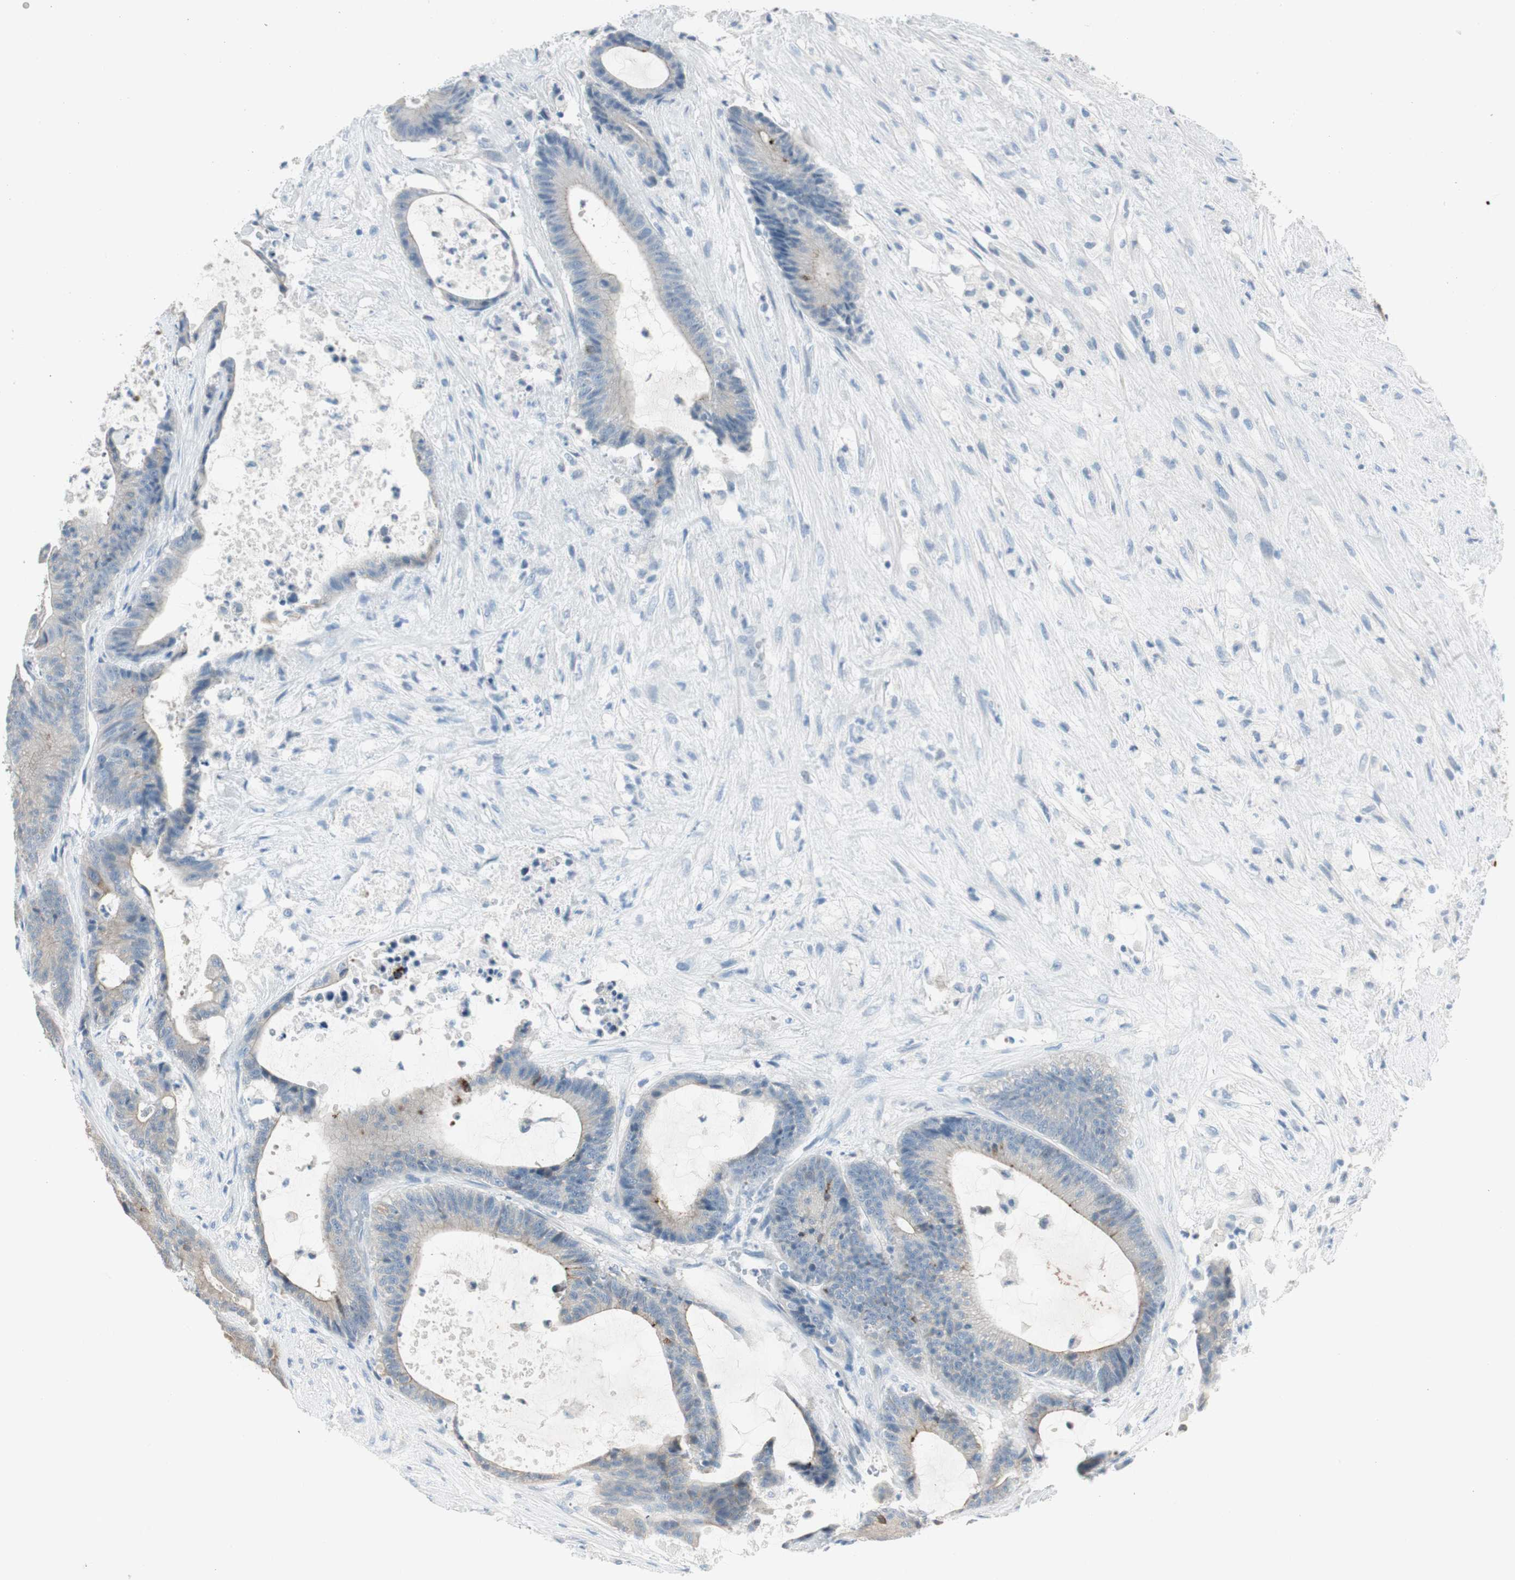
{"staining": {"intensity": "negative", "quantity": "none", "location": "none"}, "tissue": "colorectal cancer", "cell_type": "Tumor cells", "image_type": "cancer", "snomed": [{"axis": "morphology", "description": "Adenocarcinoma, NOS"}, {"axis": "topography", "description": "Colon"}], "caption": "Human colorectal adenocarcinoma stained for a protein using immunohistochemistry (IHC) shows no expression in tumor cells.", "gene": "SPINK4", "patient": {"sex": "female", "age": 84}}